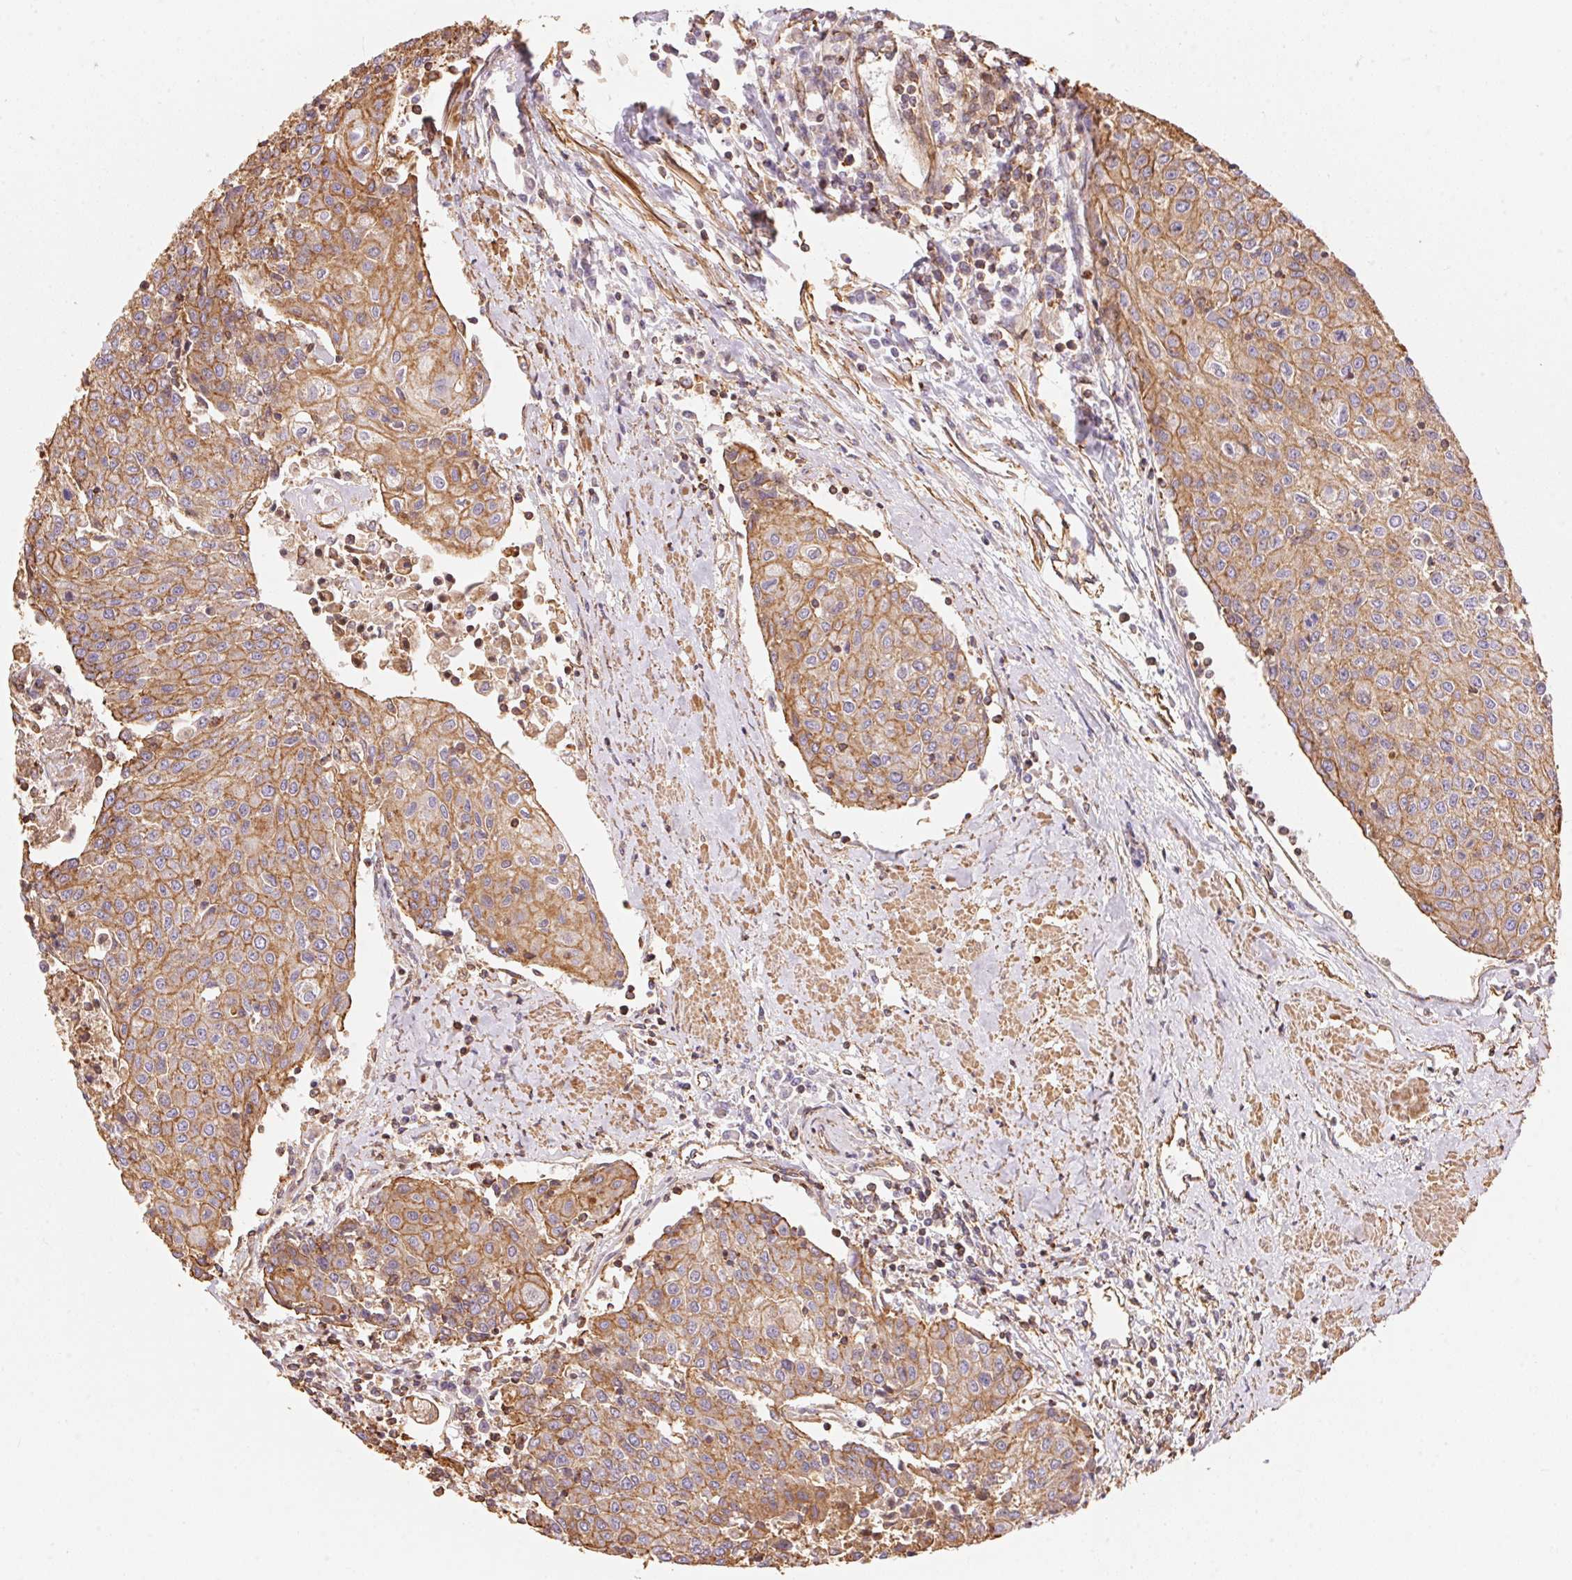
{"staining": {"intensity": "moderate", "quantity": ">75%", "location": "cytoplasmic/membranous"}, "tissue": "urothelial cancer", "cell_type": "Tumor cells", "image_type": "cancer", "snomed": [{"axis": "morphology", "description": "Urothelial carcinoma, High grade"}, {"axis": "topography", "description": "Urinary bladder"}], "caption": "Urothelial cancer stained with a protein marker reveals moderate staining in tumor cells.", "gene": "FRAS1", "patient": {"sex": "female", "age": 85}}